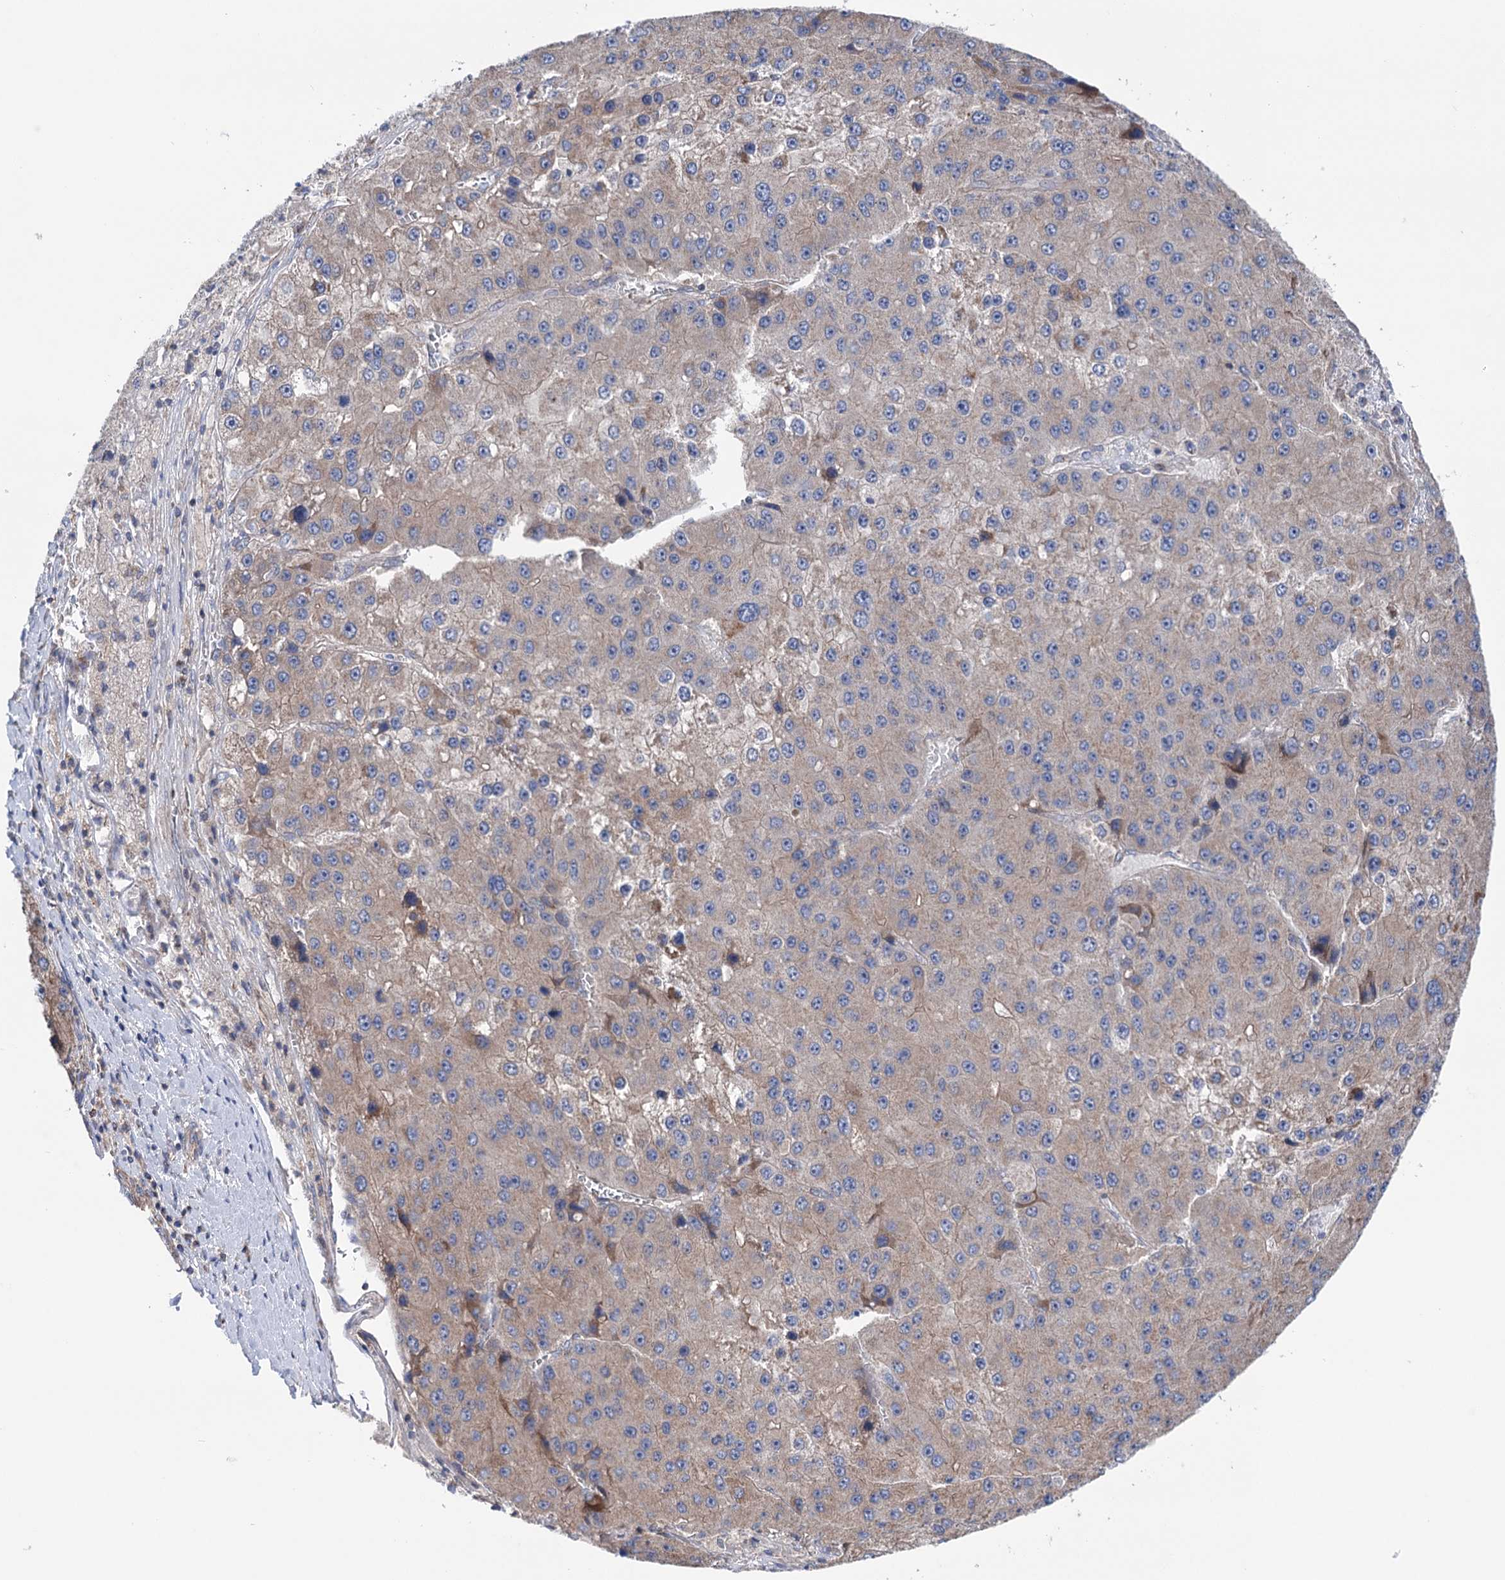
{"staining": {"intensity": "moderate", "quantity": "25%-75%", "location": "cytoplasmic/membranous"}, "tissue": "liver cancer", "cell_type": "Tumor cells", "image_type": "cancer", "snomed": [{"axis": "morphology", "description": "Carcinoma, Hepatocellular, NOS"}, {"axis": "topography", "description": "Liver"}], "caption": "Hepatocellular carcinoma (liver) stained with a protein marker demonstrates moderate staining in tumor cells.", "gene": "SUCLA2", "patient": {"sex": "female", "age": 73}}